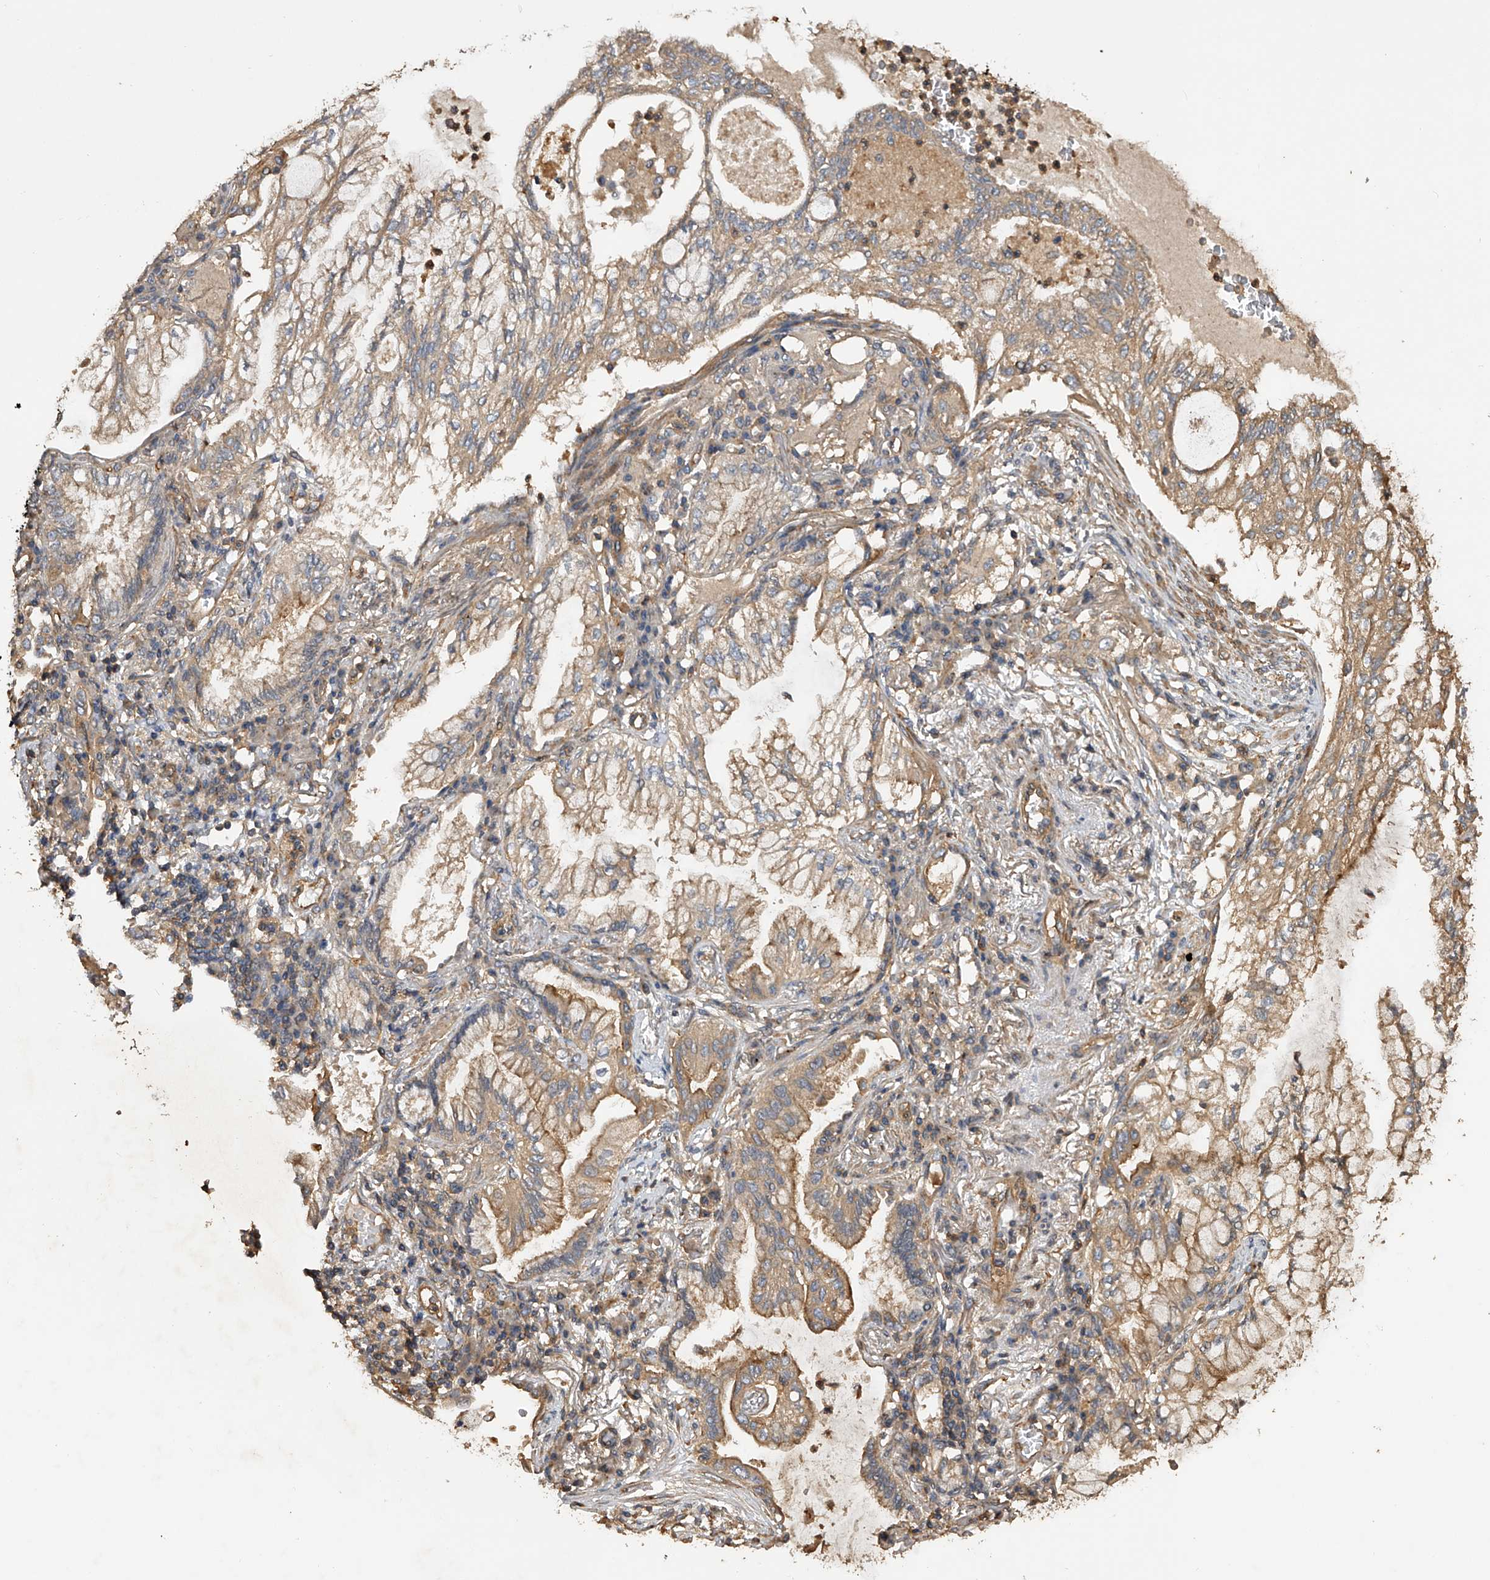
{"staining": {"intensity": "moderate", "quantity": "25%-75%", "location": "cytoplasmic/membranous"}, "tissue": "lung cancer", "cell_type": "Tumor cells", "image_type": "cancer", "snomed": [{"axis": "morphology", "description": "Adenocarcinoma, NOS"}, {"axis": "topography", "description": "Lung"}], "caption": "About 25%-75% of tumor cells in lung adenocarcinoma show moderate cytoplasmic/membranous protein staining as visualized by brown immunohistochemical staining.", "gene": "PTPRA", "patient": {"sex": "female", "age": 70}}